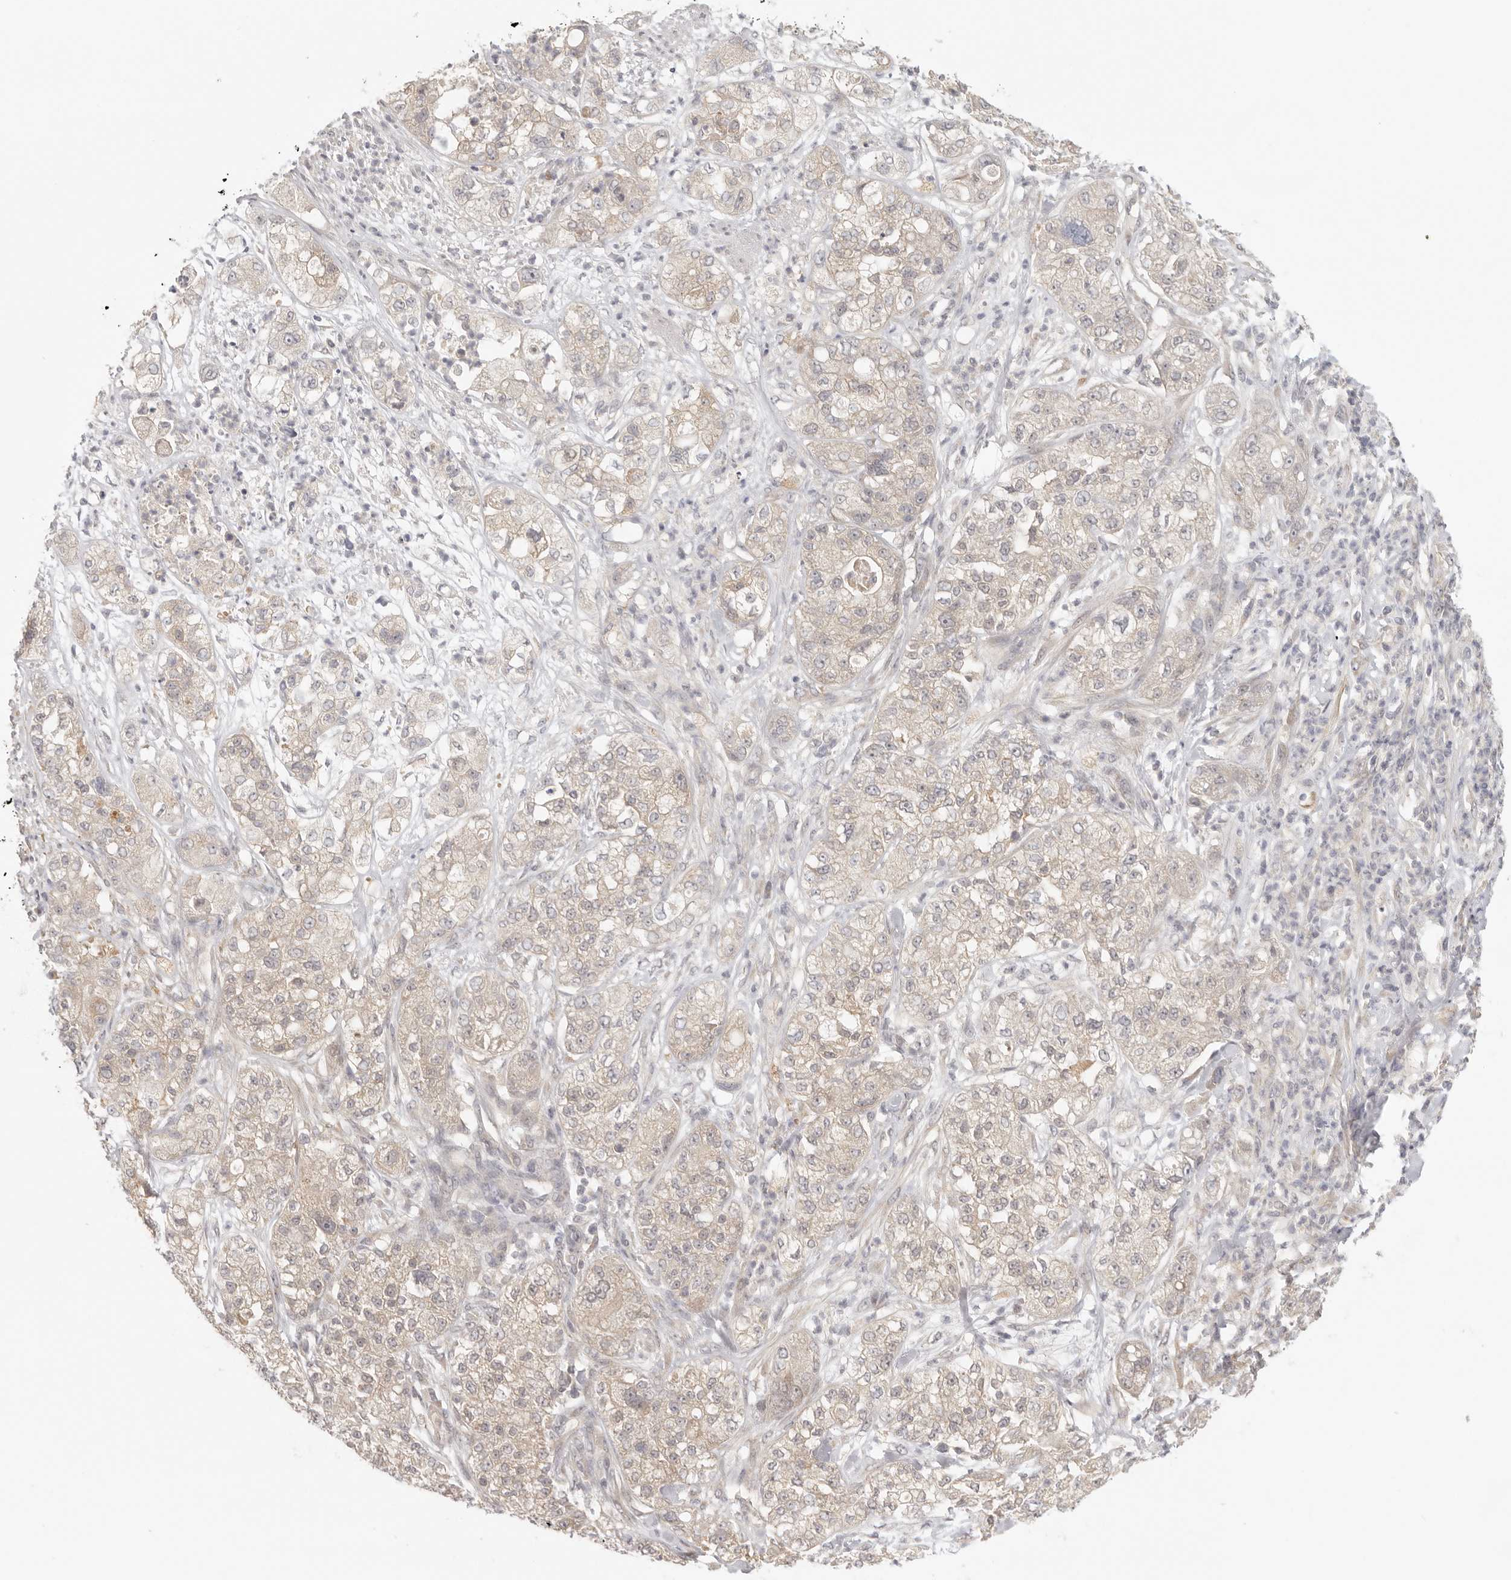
{"staining": {"intensity": "weak", "quantity": "<25%", "location": "cytoplasmic/membranous"}, "tissue": "pancreatic cancer", "cell_type": "Tumor cells", "image_type": "cancer", "snomed": [{"axis": "morphology", "description": "Adenocarcinoma, NOS"}, {"axis": "topography", "description": "Pancreas"}], "caption": "Tumor cells show no significant positivity in pancreatic cancer (adenocarcinoma). The staining is performed using DAB (3,3'-diaminobenzidine) brown chromogen with nuclei counter-stained in using hematoxylin.", "gene": "AHDC1", "patient": {"sex": "female", "age": 78}}